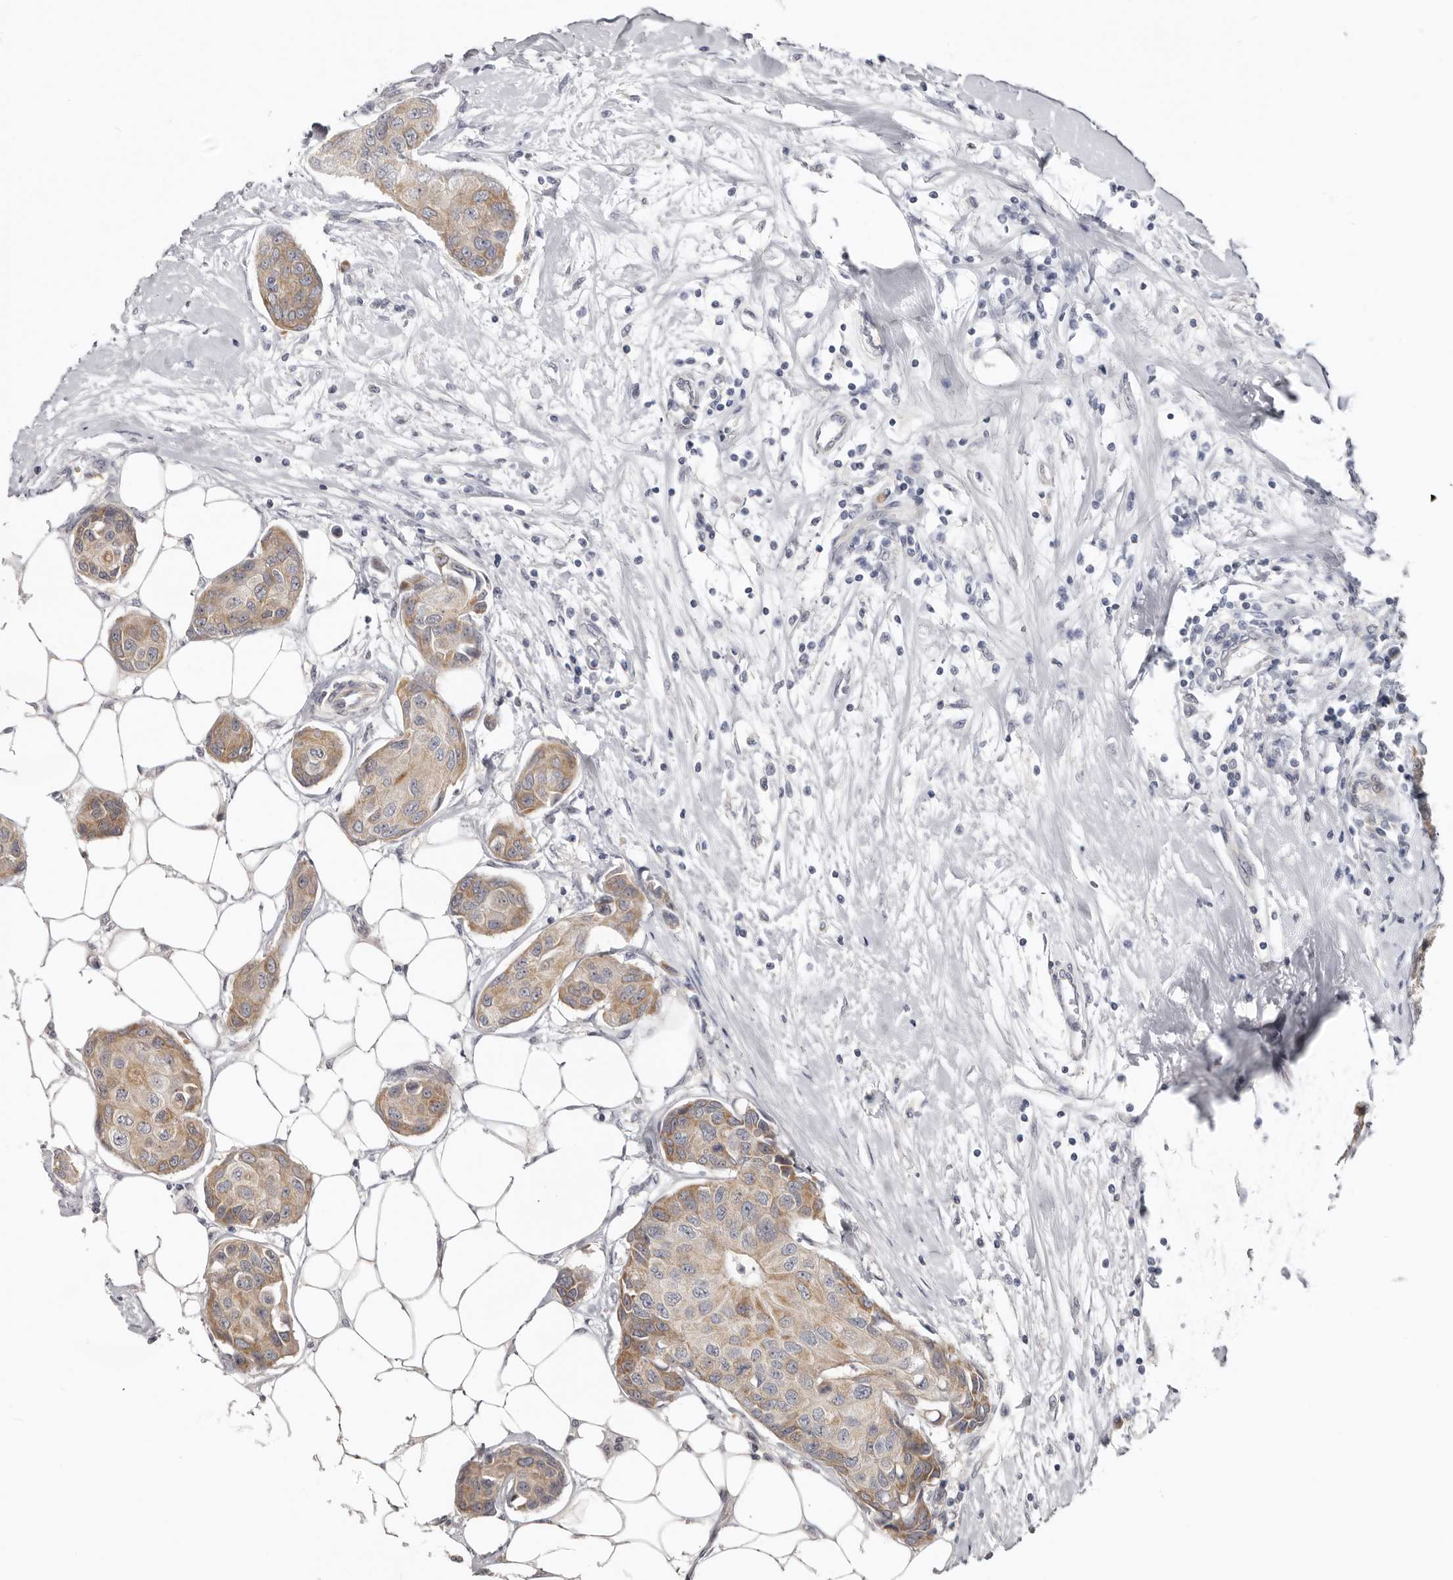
{"staining": {"intensity": "weak", "quantity": ">75%", "location": "cytoplasmic/membranous"}, "tissue": "breast cancer", "cell_type": "Tumor cells", "image_type": "cancer", "snomed": [{"axis": "morphology", "description": "Duct carcinoma"}, {"axis": "topography", "description": "Breast"}], "caption": "Human breast cancer stained with a brown dye reveals weak cytoplasmic/membranous positive positivity in approximately >75% of tumor cells.", "gene": "BAD", "patient": {"sex": "female", "age": 80}}